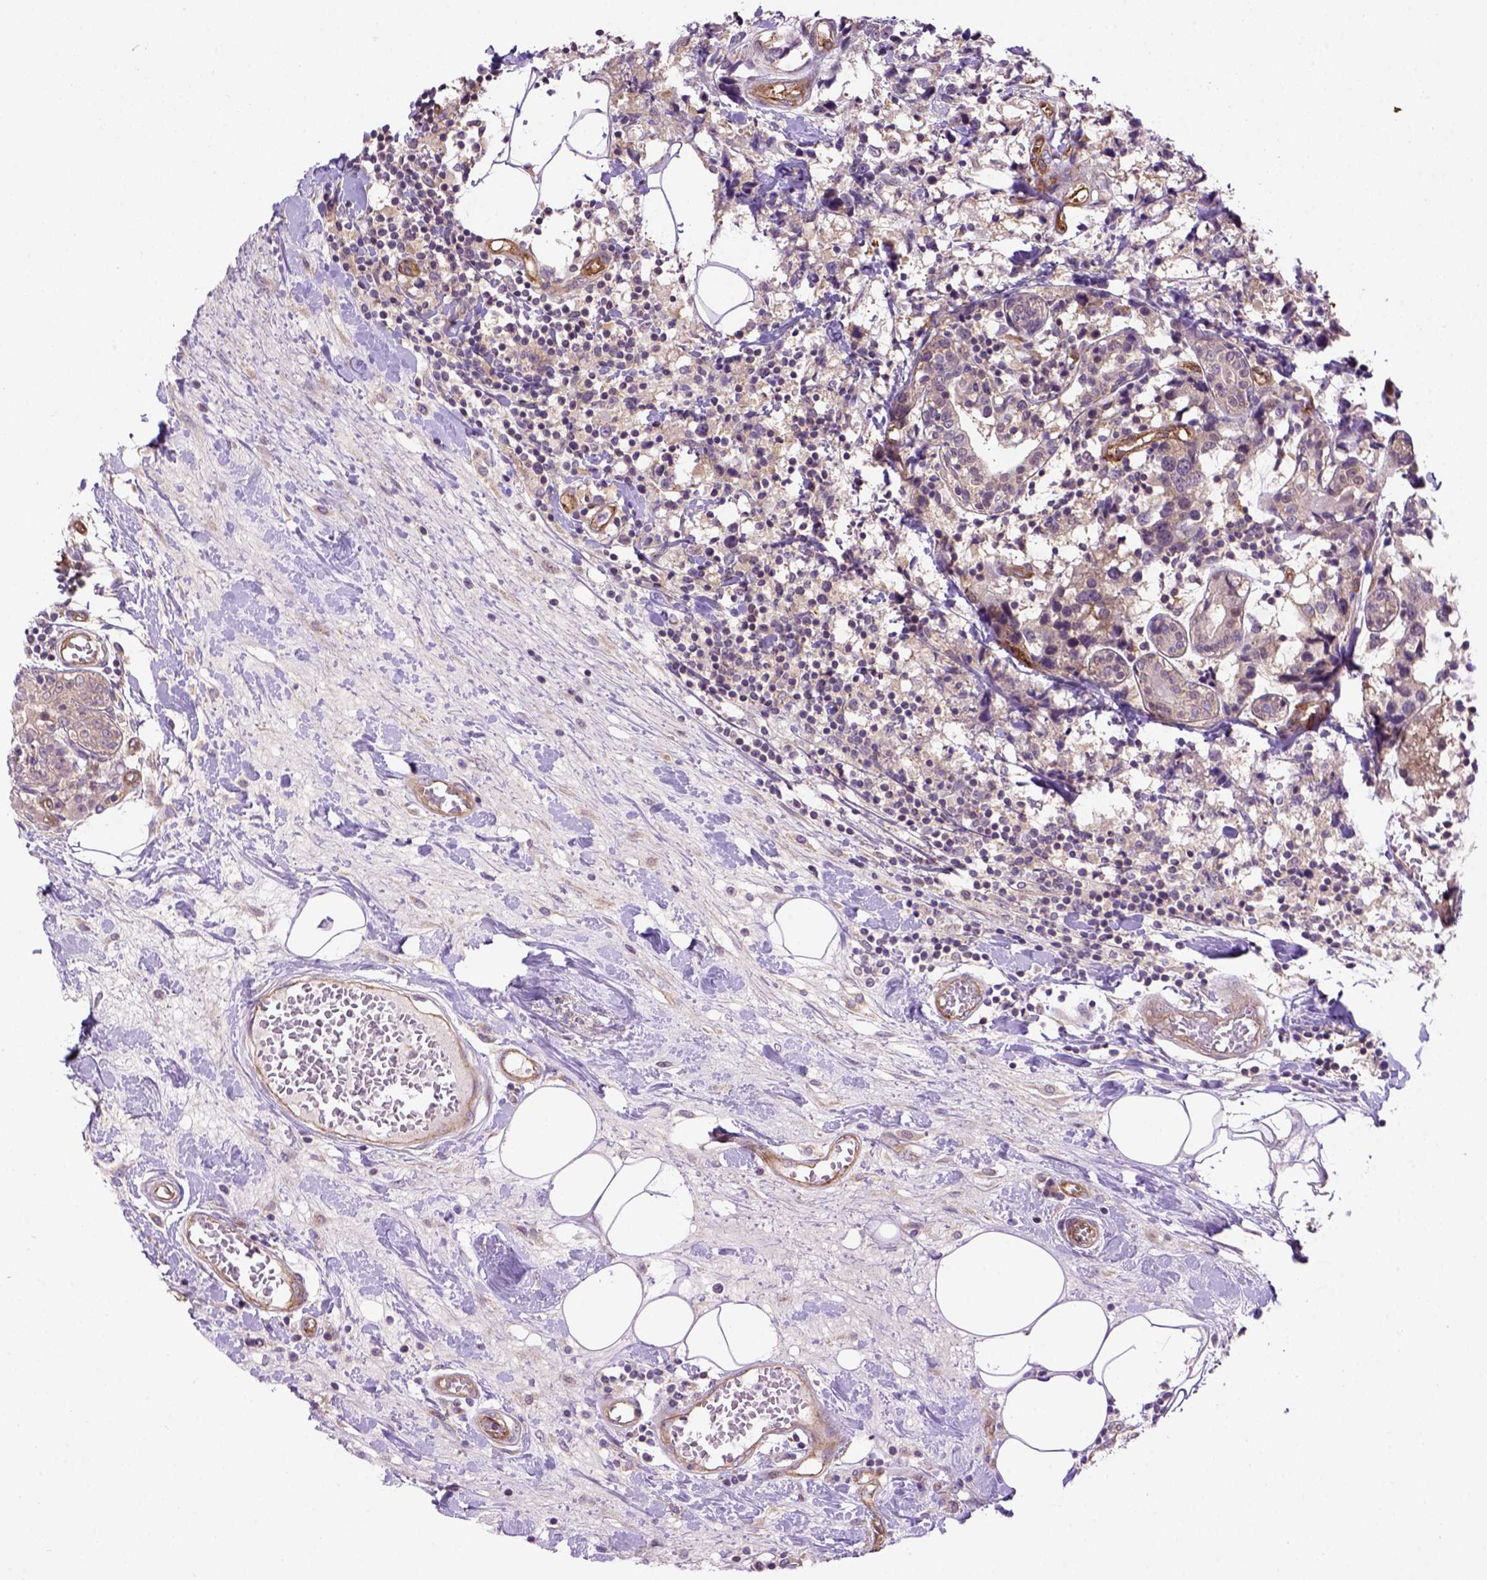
{"staining": {"intensity": "negative", "quantity": "none", "location": "none"}, "tissue": "breast cancer", "cell_type": "Tumor cells", "image_type": "cancer", "snomed": [{"axis": "morphology", "description": "Lobular carcinoma"}, {"axis": "topography", "description": "Breast"}], "caption": "Breast cancer was stained to show a protein in brown. There is no significant expression in tumor cells. (DAB (3,3'-diaminobenzidine) immunohistochemistry visualized using brightfield microscopy, high magnification).", "gene": "CASKIN2", "patient": {"sex": "female", "age": 59}}